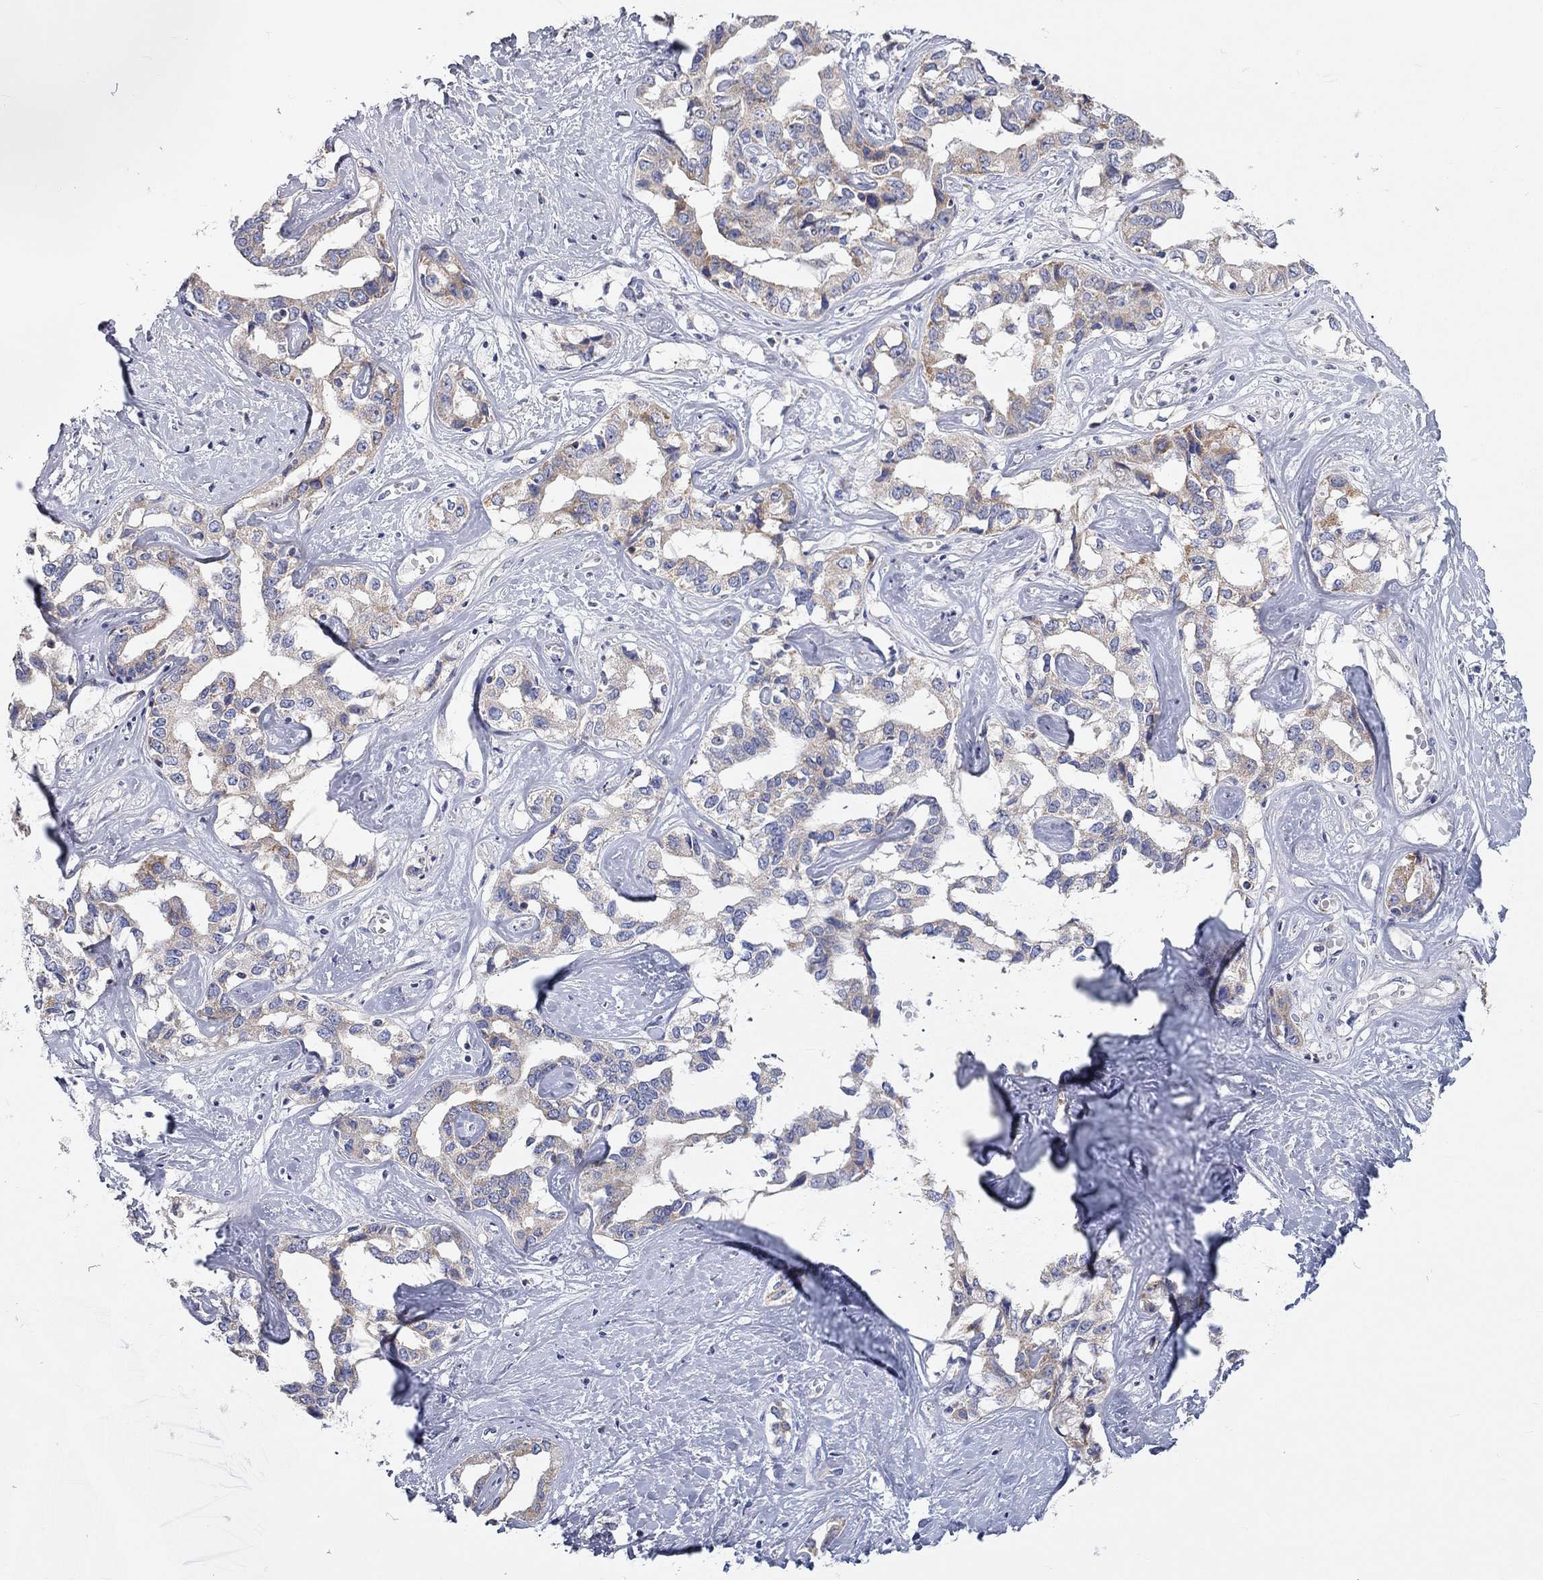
{"staining": {"intensity": "weak", "quantity": "25%-75%", "location": "cytoplasmic/membranous"}, "tissue": "liver cancer", "cell_type": "Tumor cells", "image_type": "cancer", "snomed": [{"axis": "morphology", "description": "Cholangiocarcinoma"}, {"axis": "topography", "description": "Liver"}], "caption": "The image exhibits immunohistochemical staining of cholangiocarcinoma (liver). There is weak cytoplasmic/membranous positivity is seen in approximately 25%-75% of tumor cells.", "gene": "RCAN1", "patient": {"sex": "male", "age": 59}}